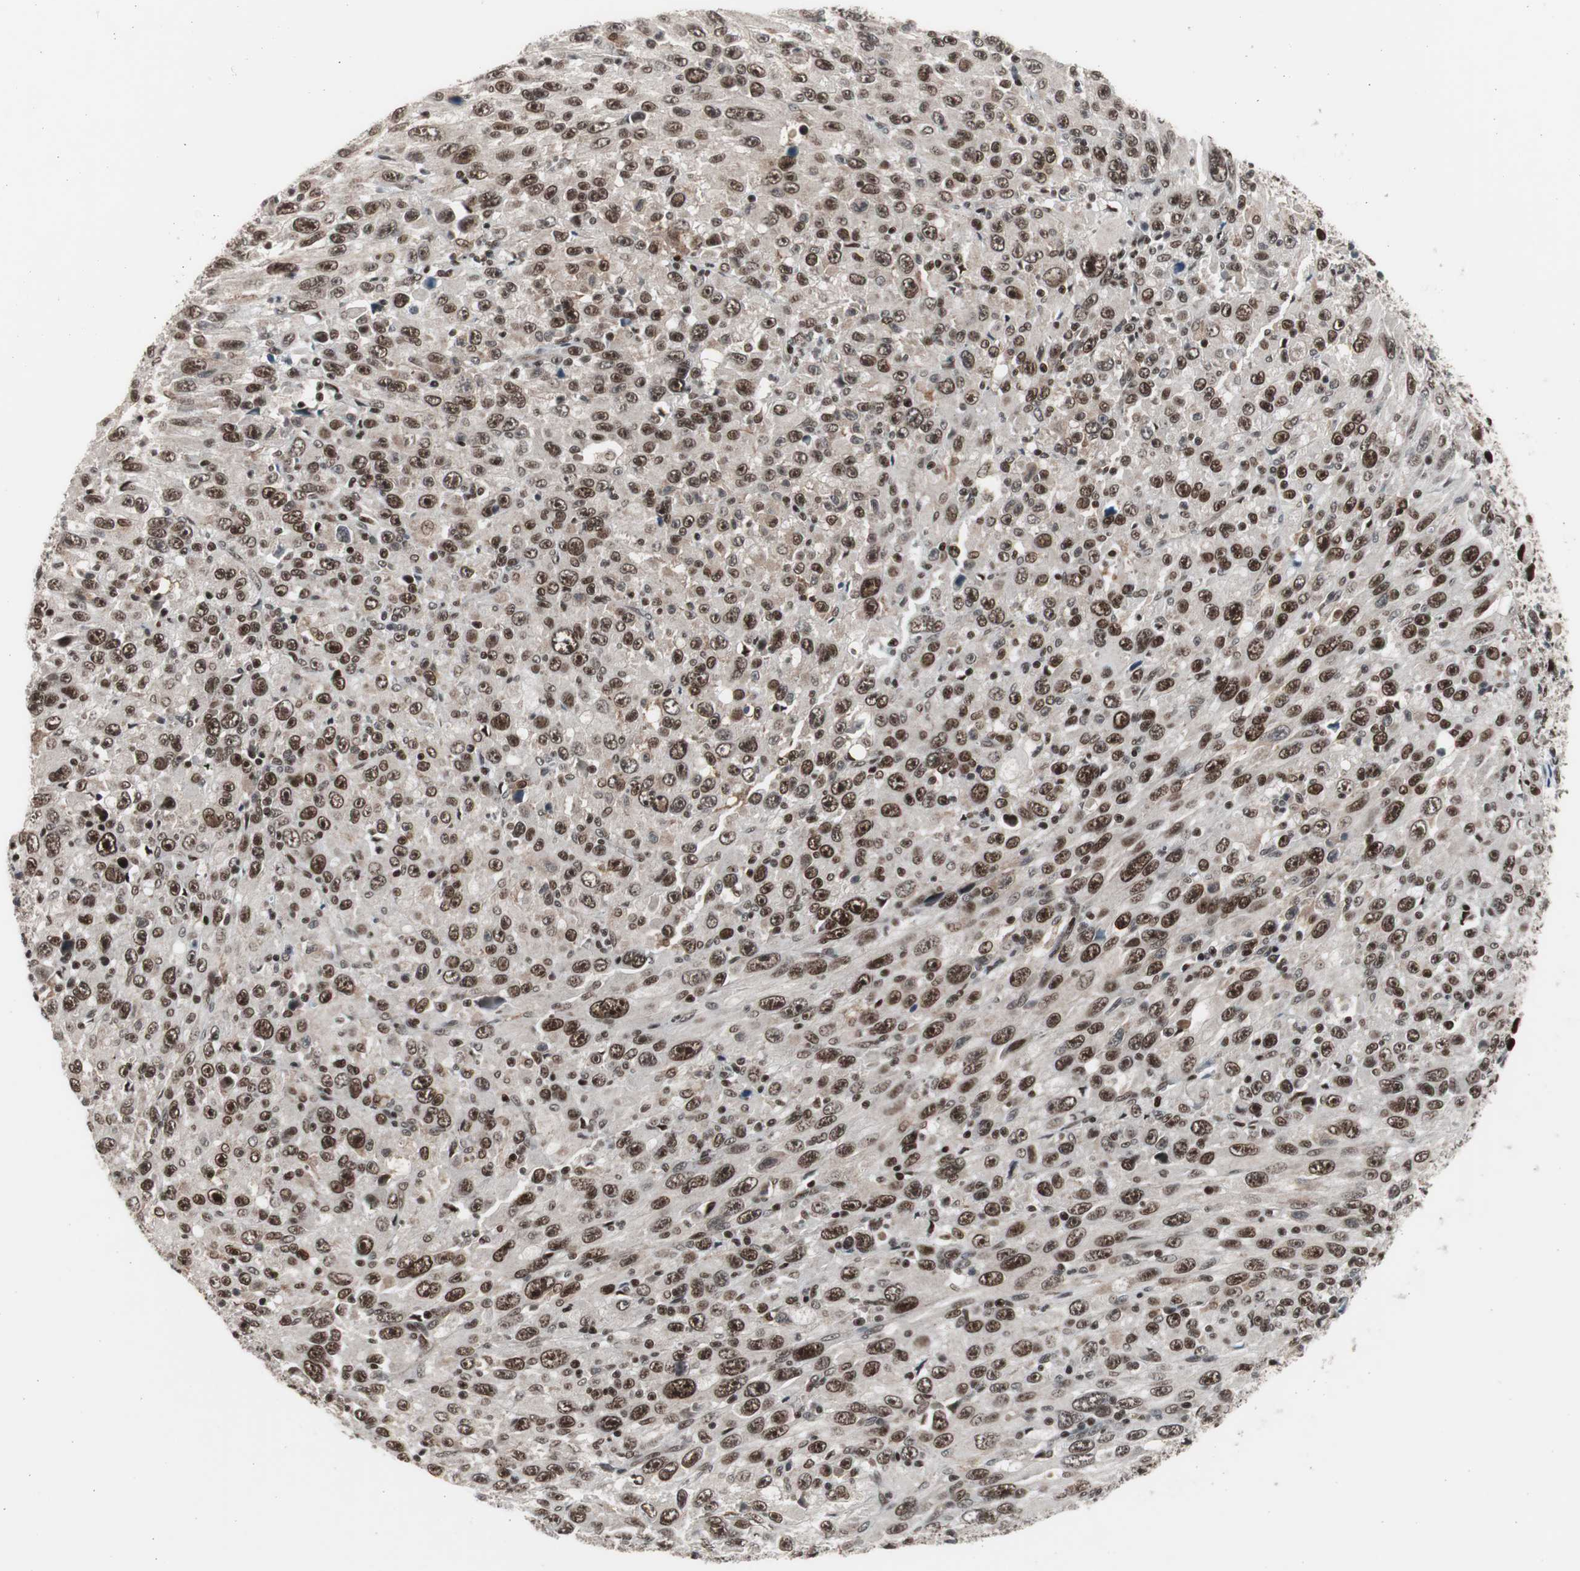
{"staining": {"intensity": "strong", "quantity": ">75%", "location": "nuclear"}, "tissue": "melanoma", "cell_type": "Tumor cells", "image_type": "cancer", "snomed": [{"axis": "morphology", "description": "Malignant melanoma, Metastatic site"}, {"axis": "topography", "description": "Skin"}], "caption": "This is an image of immunohistochemistry staining of melanoma, which shows strong staining in the nuclear of tumor cells.", "gene": "RPA1", "patient": {"sex": "female", "age": 56}}